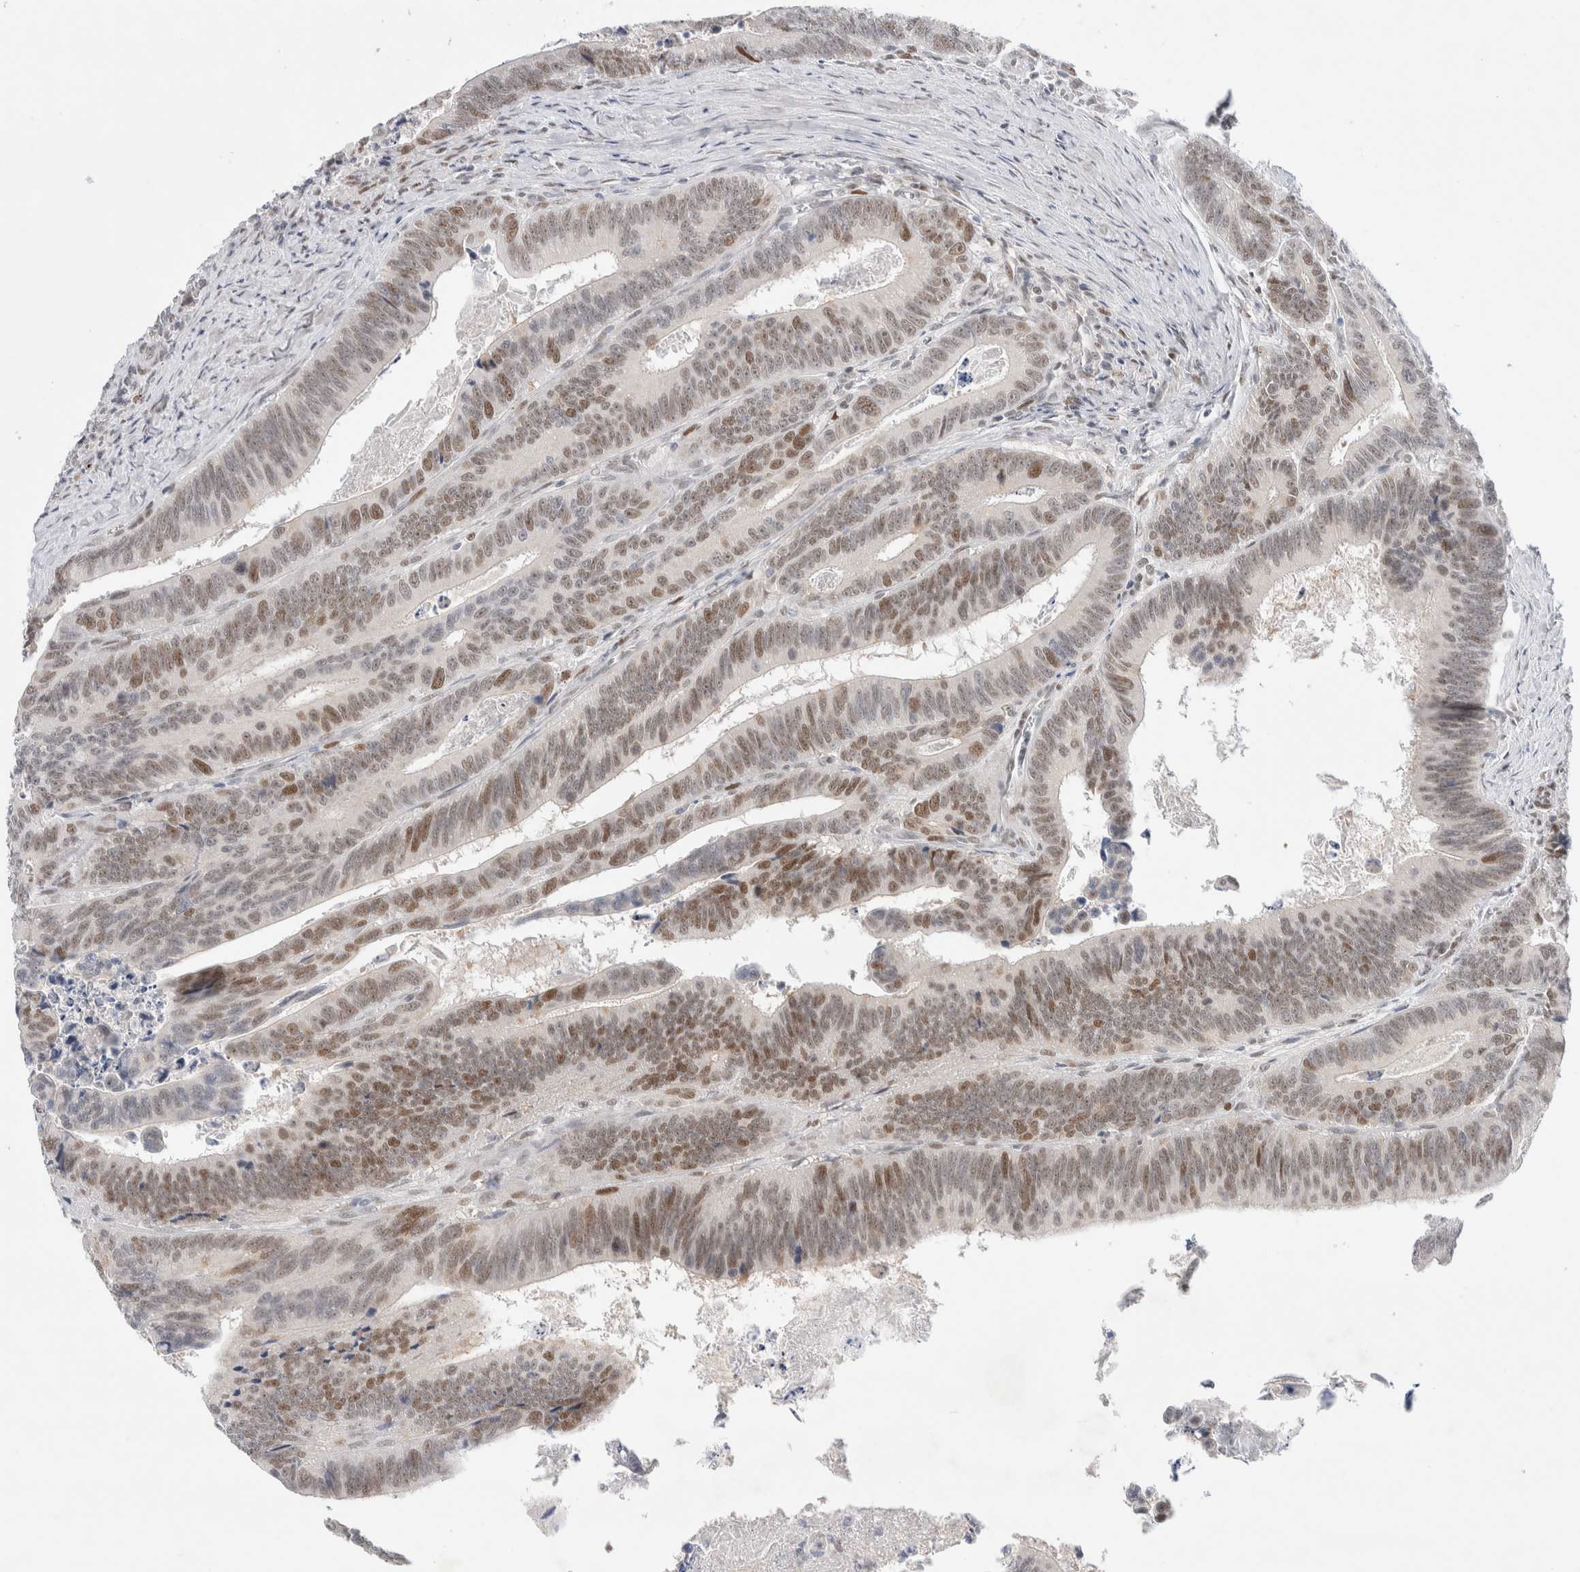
{"staining": {"intensity": "moderate", "quantity": ">75%", "location": "nuclear"}, "tissue": "colorectal cancer", "cell_type": "Tumor cells", "image_type": "cancer", "snomed": [{"axis": "morphology", "description": "Inflammation, NOS"}, {"axis": "morphology", "description": "Adenocarcinoma, NOS"}, {"axis": "topography", "description": "Colon"}], "caption": "A brown stain shows moderate nuclear positivity of a protein in colorectal adenocarcinoma tumor cells. Nuclei are stained in blue.", "gene": "KNL1", "patient": {"sex": "male", "age": 72}}